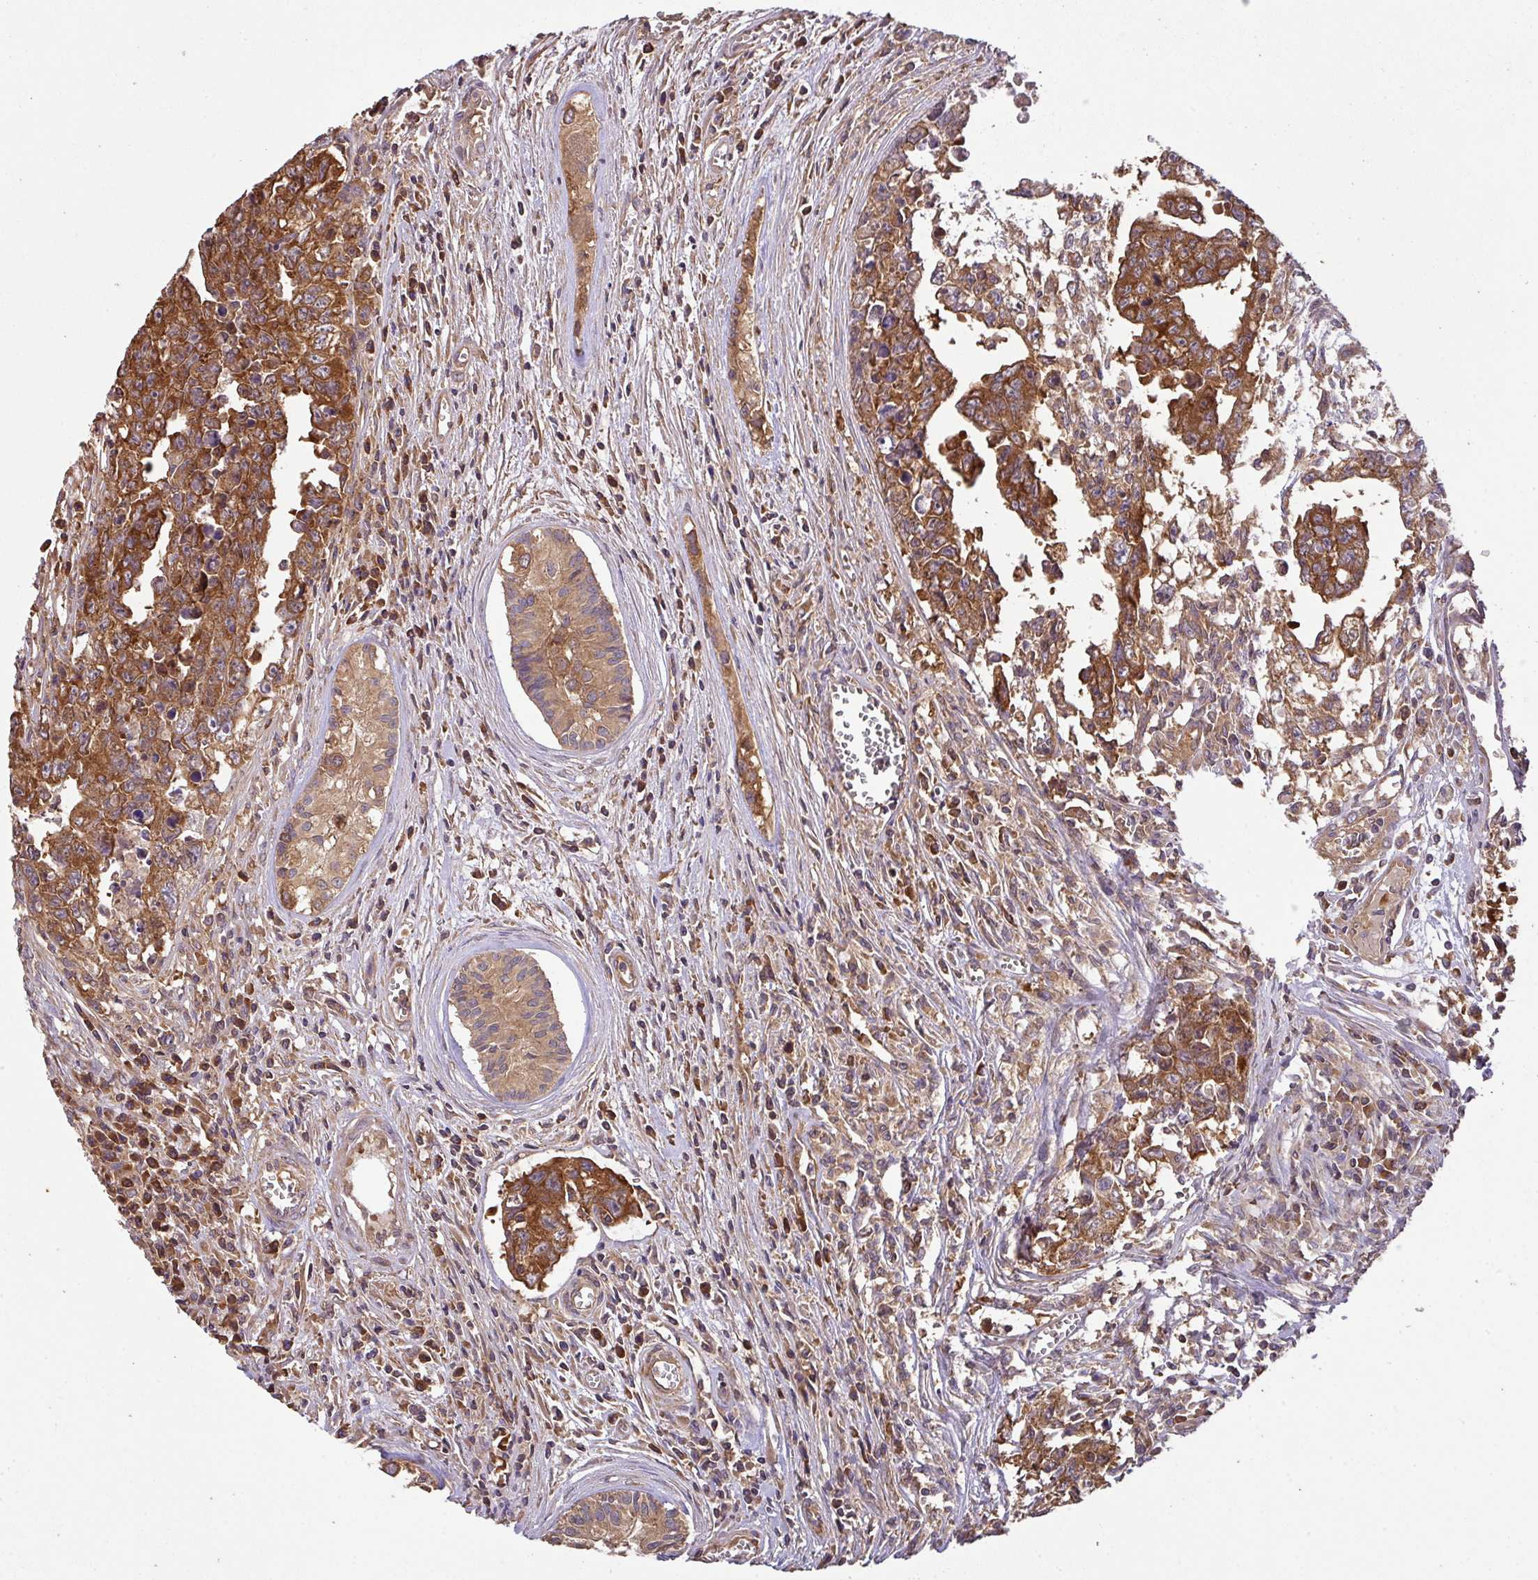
{"staining": {"intensity": "strong", "quantity": ">75%", "location": "cytoplasmic/membranous"}, "tissue": "testis cancer", "cell_type": "Tumor cells", "image_type": "cancer", "snomed": [{"axis": "morphology", "description": "Carcinoma, Embryonal, NOS"}, {"axis": "topography", "description": "Testis"}], "caption": "A histopathology image of human testis cancer stained for a protein shows strong cytoplasmic/membranous brown staining in tumor cells.", "gene": "GSPT1", "patient": {"sex": "male", "age": 24}}